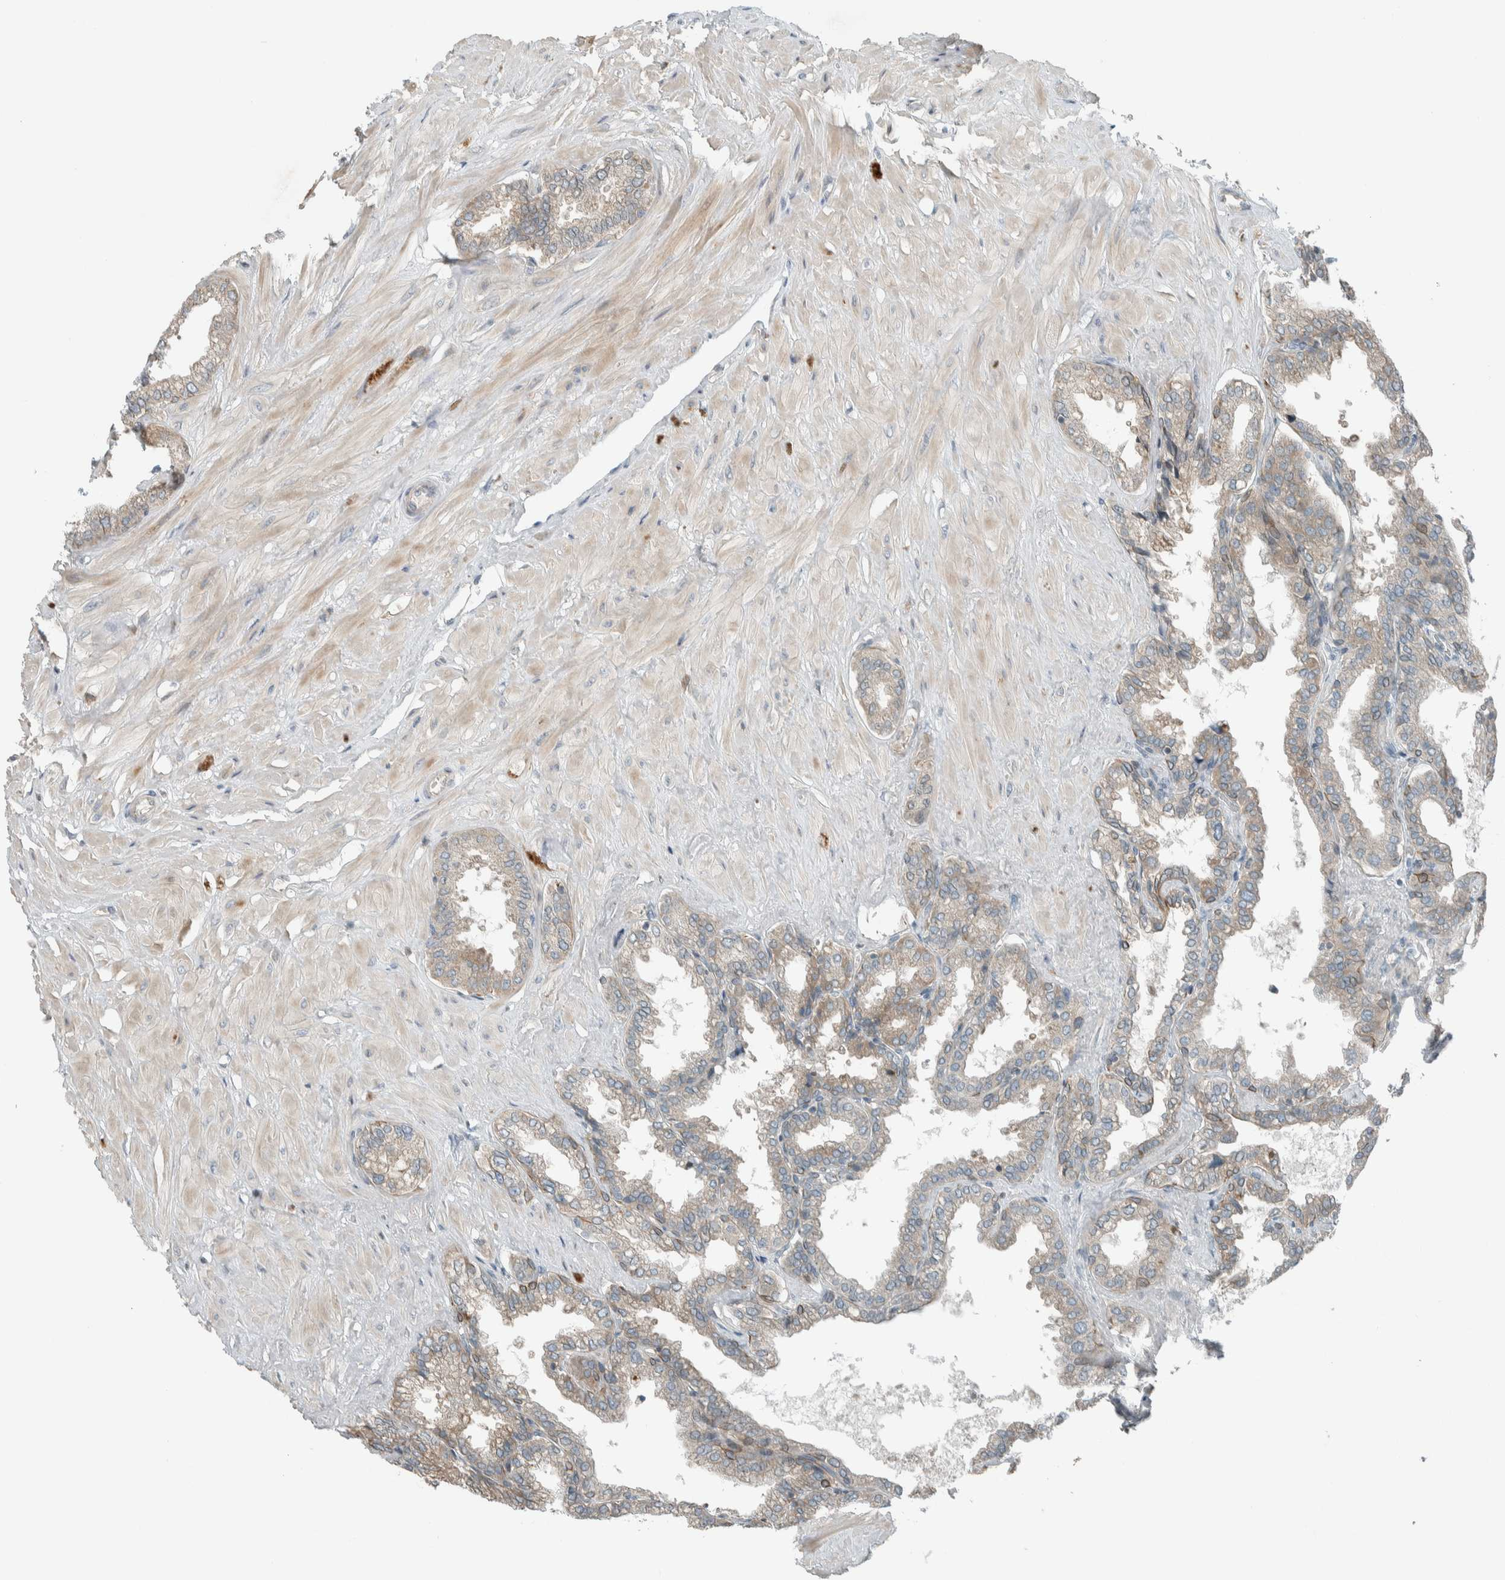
{"staining": {"intensity": "weak", "quantity": "<25%", "location": "cytoplasmic/membranous"}, "tissue": "seminal vesicle", "cell_type": "Glandular cells", "image_type": "normal", "snomed": [{"axis": "morphology", "description": "Normal tissue, NOS"}, {"axis": "topography", "description": "Seminal veicle"}], "caption": "IHC histopathology image of unremarkable seminal vesicle: human seminal vesicle stained with DAB (3,3'-diaminobenzidine) displays no significant protein expression in glandular cells. Nuclei are stained in blue.", "gene": "SEL1L", "patient": {"sex": "male", "age": 46}}